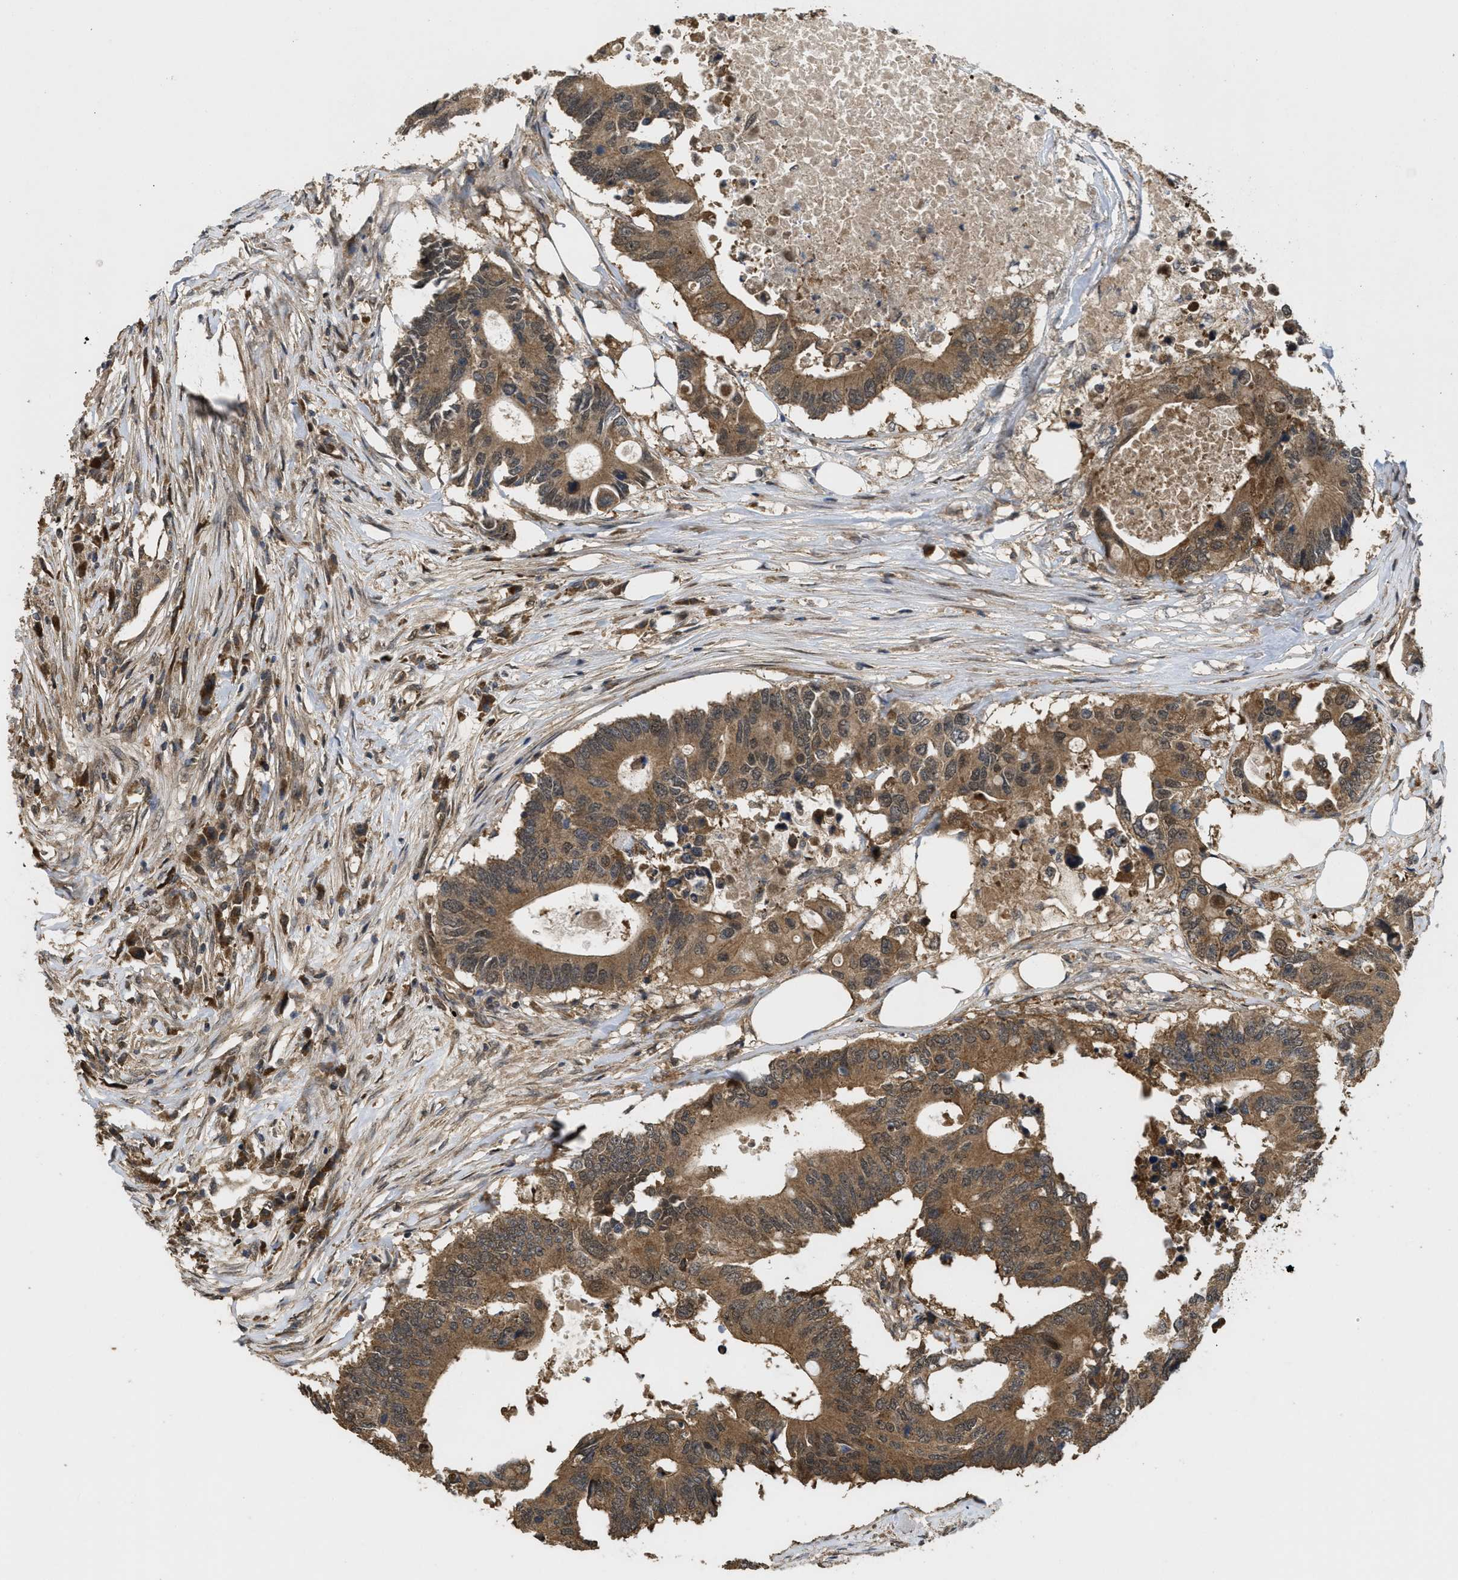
{"staining": {"intensity": "moderate", "quantity": ">75%", "location": "cytoplasmic/membranous"}, "tissue": "colorectal cancer", "cell_type": "Tumor cells", "image_type": "cancer", "snomed": [{"axis": "morphology", "description": "Adenocarcinoma, NOS"}, {"axis": "topography", "description": "Colon"}], "caption": "This photomicrograph exhibits immunohistochemistry (IHC) staining of human colorectal cancer (adenocarcinoma), with medium moderate cytoplasmic/membranous positivity in approximately >75% of tumor cells.", "gene": "FZD6", "patient": {"sex": "male", "age": 71}}